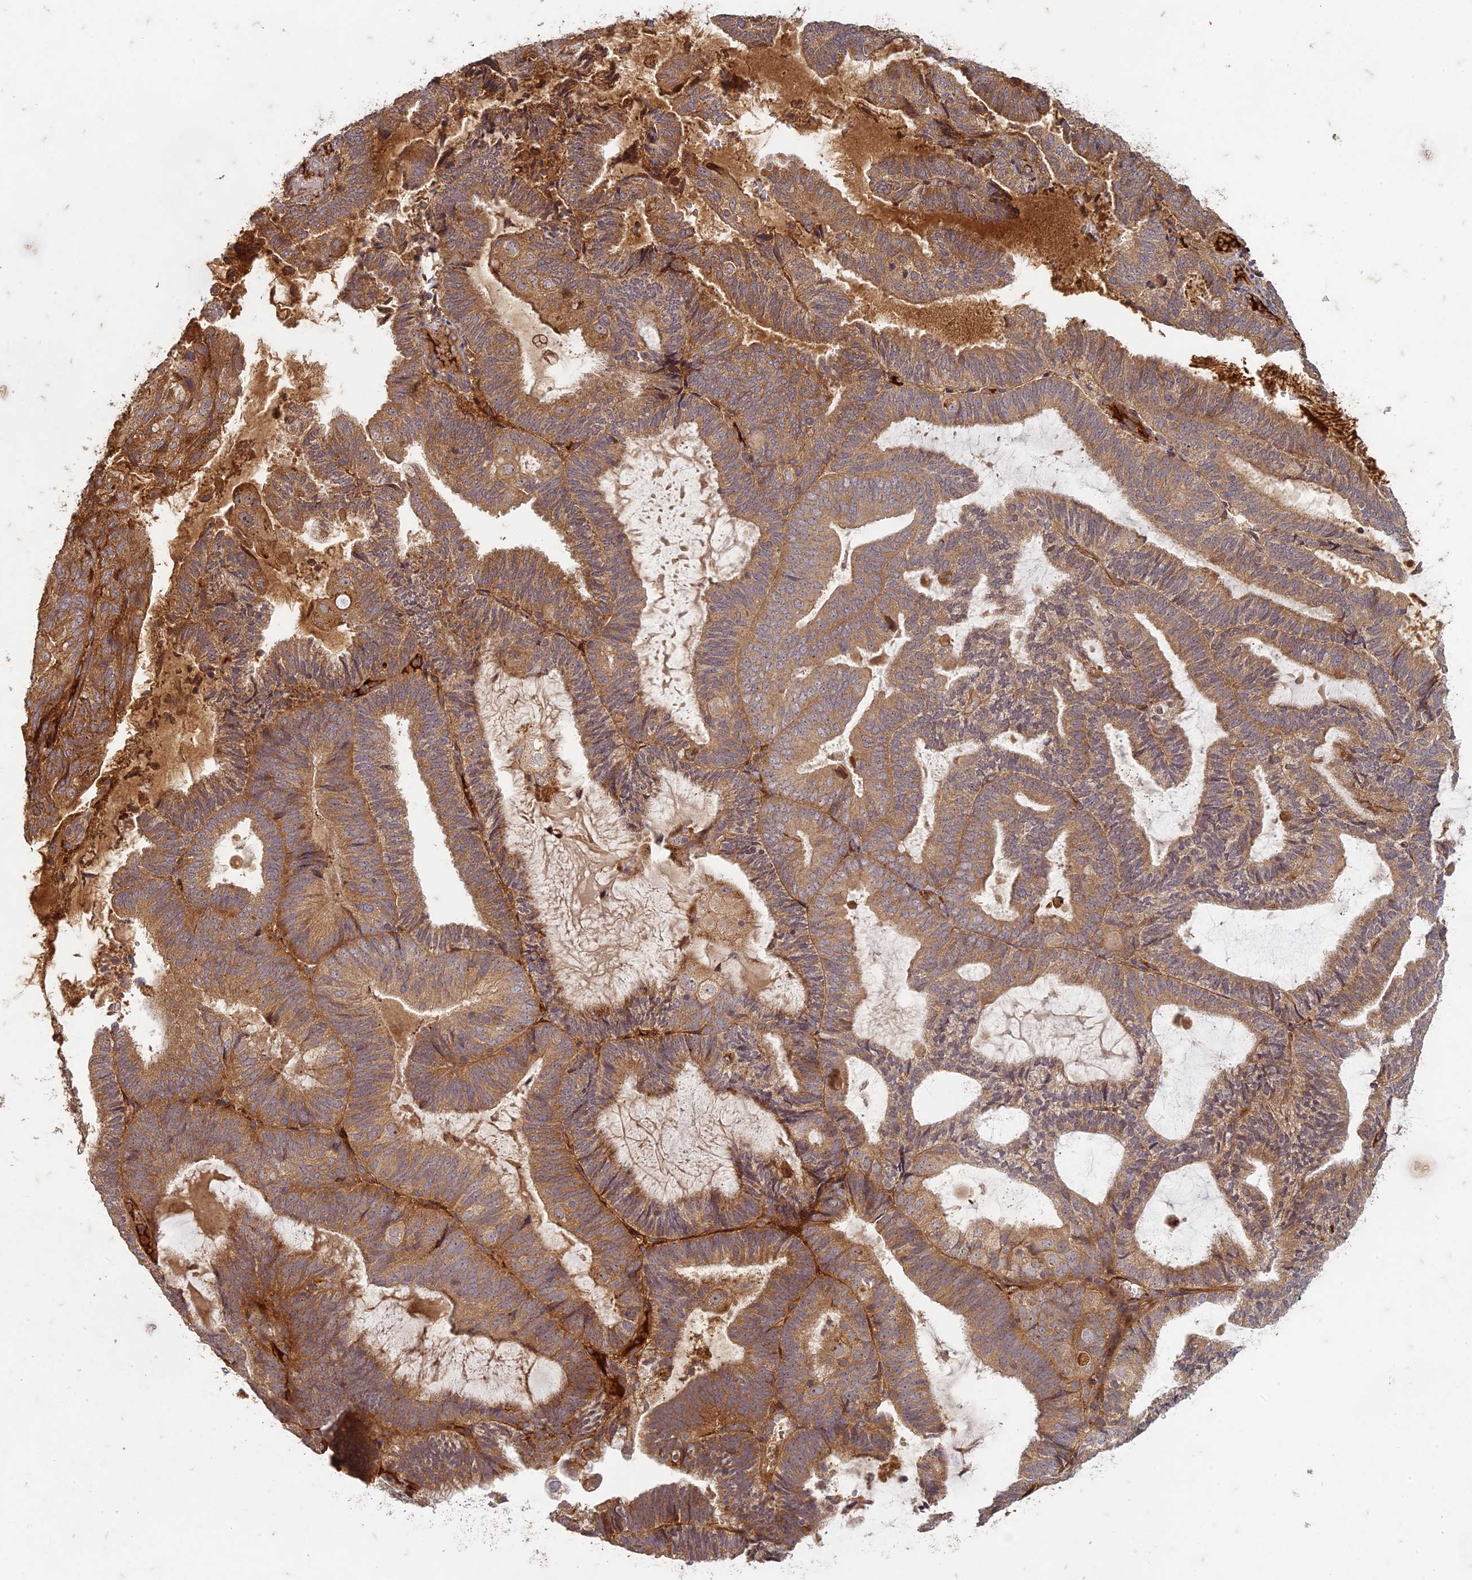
{"staining": {"intensity": "moderate", "quantity": ">75%", "location": "cytoplasmic/membranous"}, "tissue": "endometrial cancer", "cell_type": "Tumor cells", "image_type": "cancer", "snomed": [{"axis": "morphology", "description": "Adenocarcinoma, NOS"}, {"axis": "topography", "description": "Endometrium"}], "caption": "Moderate cytoplasmic/membranous protein staining is appreciated in about >75% of tumor cells in endometrial adenocarcinoma.", "gene": "TCF25", "patient": {"sex": "female", "age": 81}}